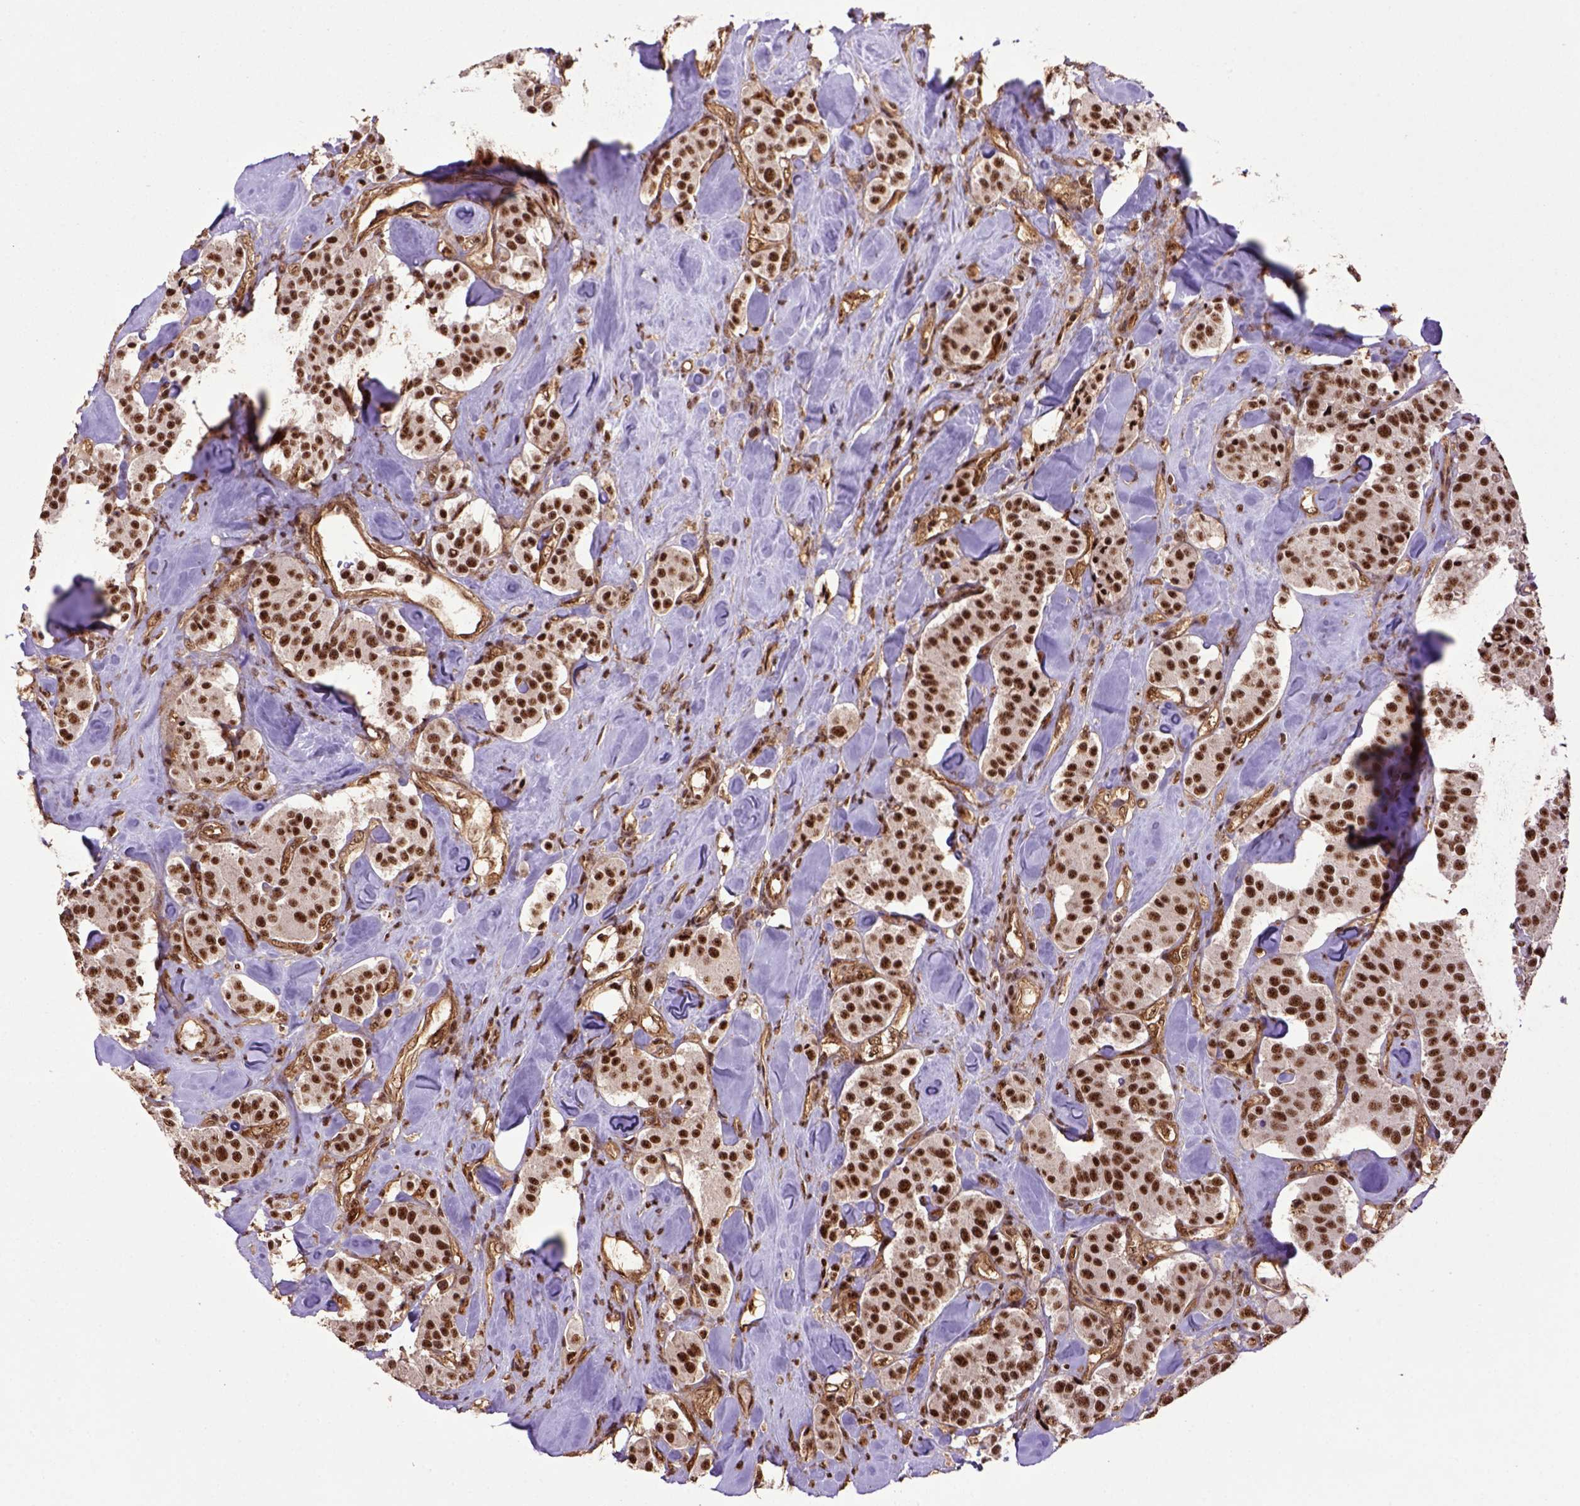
{"staining": {"intensity": "strong", "quantity": ">75%", "location": "nuclear"}, "tissue": "carcinoid", "cell_type": "Tumor cells", "image_type": "cancer", "snomed": [{"axis": "morphology", "description": "Carcinoid, malignant, NOS"}, {"axis": "topography", "description": "Pancreas"}], "caption": "Protein expression analysis of human carcinoid reveals strong nuclear positivity in approximately >75% of tumor cells.", "gene": "PPIG", "patient": {"sex": "male", "age": 41}}